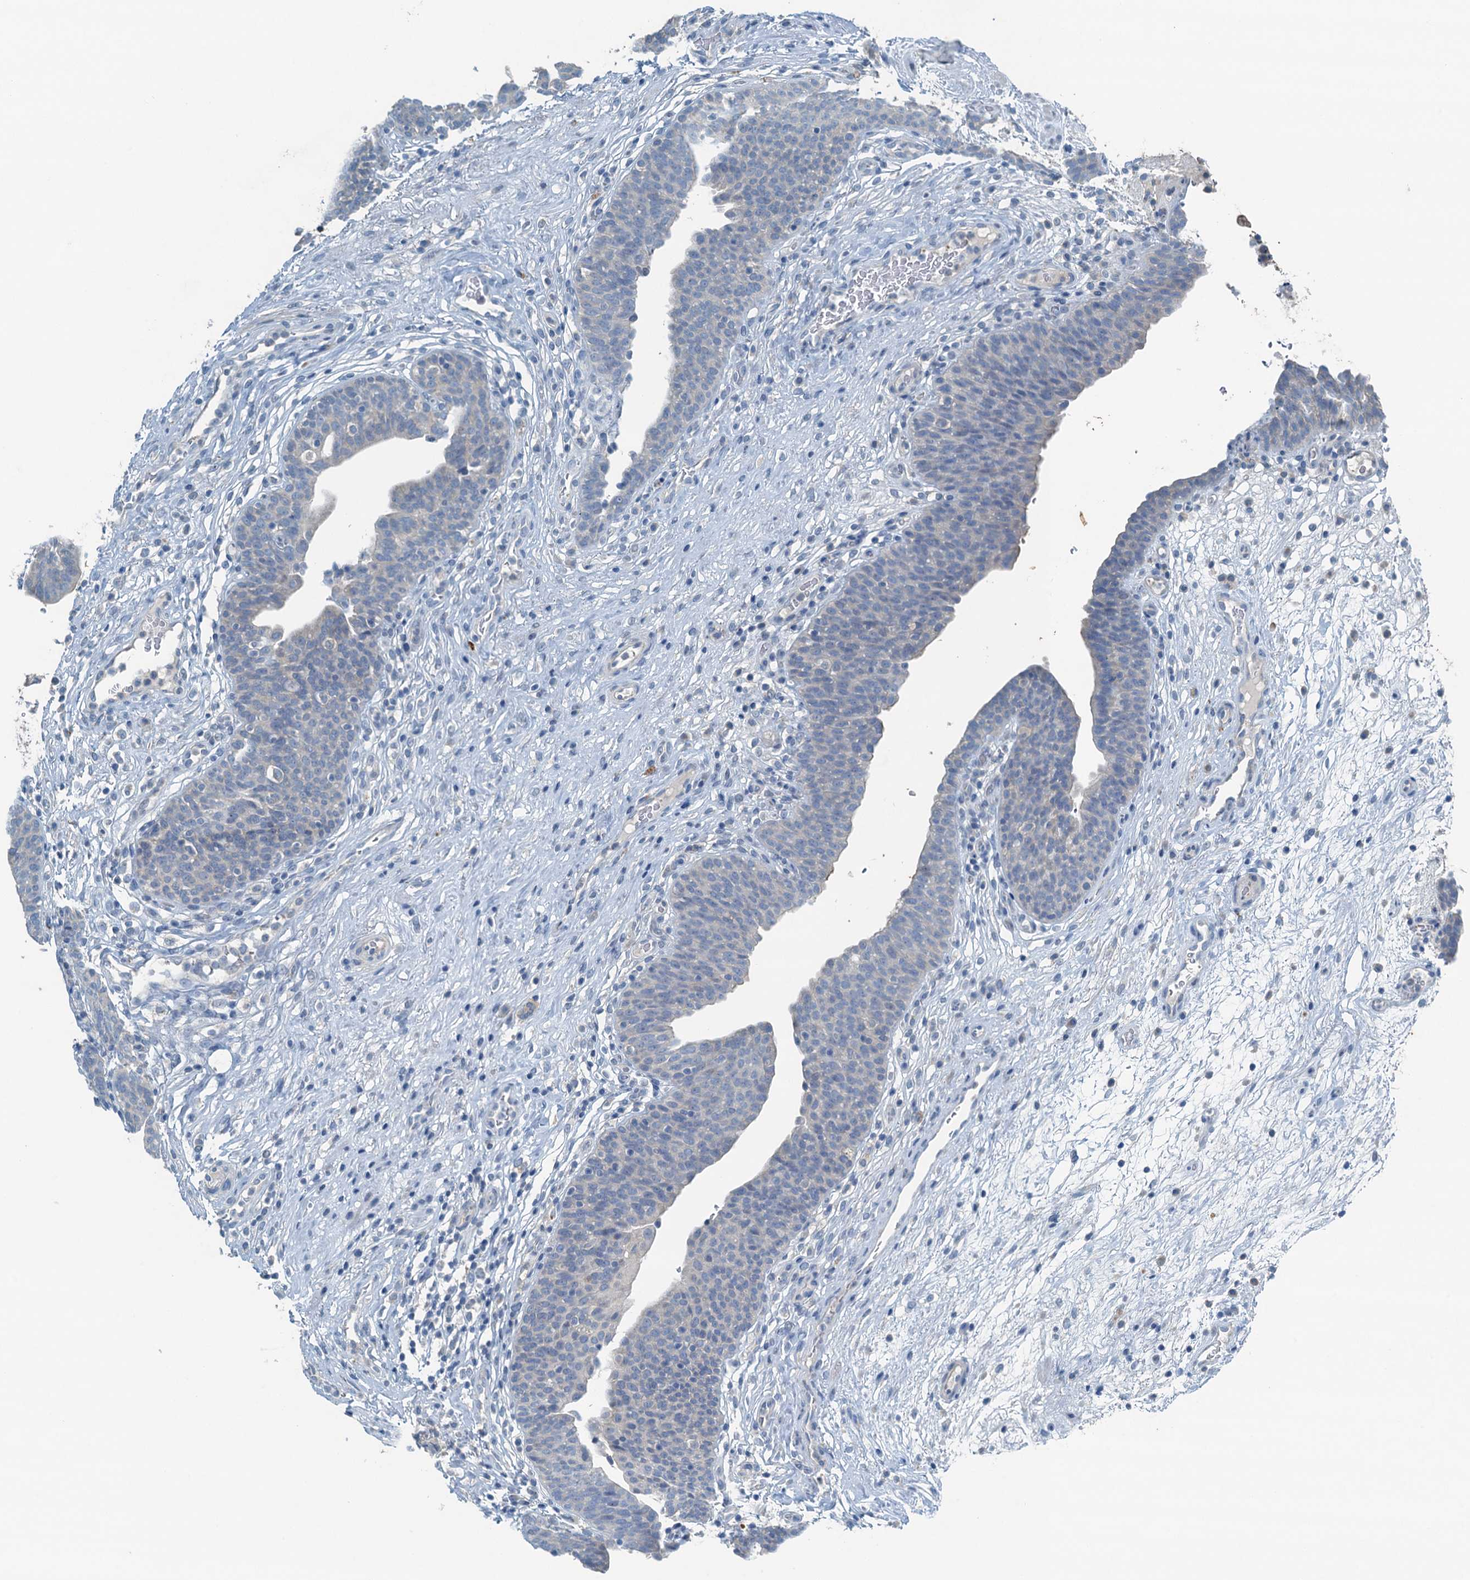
{"staining": {"intensity": "negative", "quantity": "none", "location": "none"}, "tissue": "urinary bladder", "cell_type": "Urothelial cells", "image_type": "normal", "snomed": [{"axis": "morphology", "description": "Normal tissue, NOS"}, {"axis": "topography", "description": "Urinary bladder"}], "caption": "Immunohistochemical staining of normal human urinary bladder displays no significant expression in urothelial cells. The staining is performed using DAB (3,3'-diaminobenzidine) brown chromogen with nuclei counter-stained in using hematoxylin.", "gene": "CBLIF", "patient": {"sex": "male", "age": 71}}